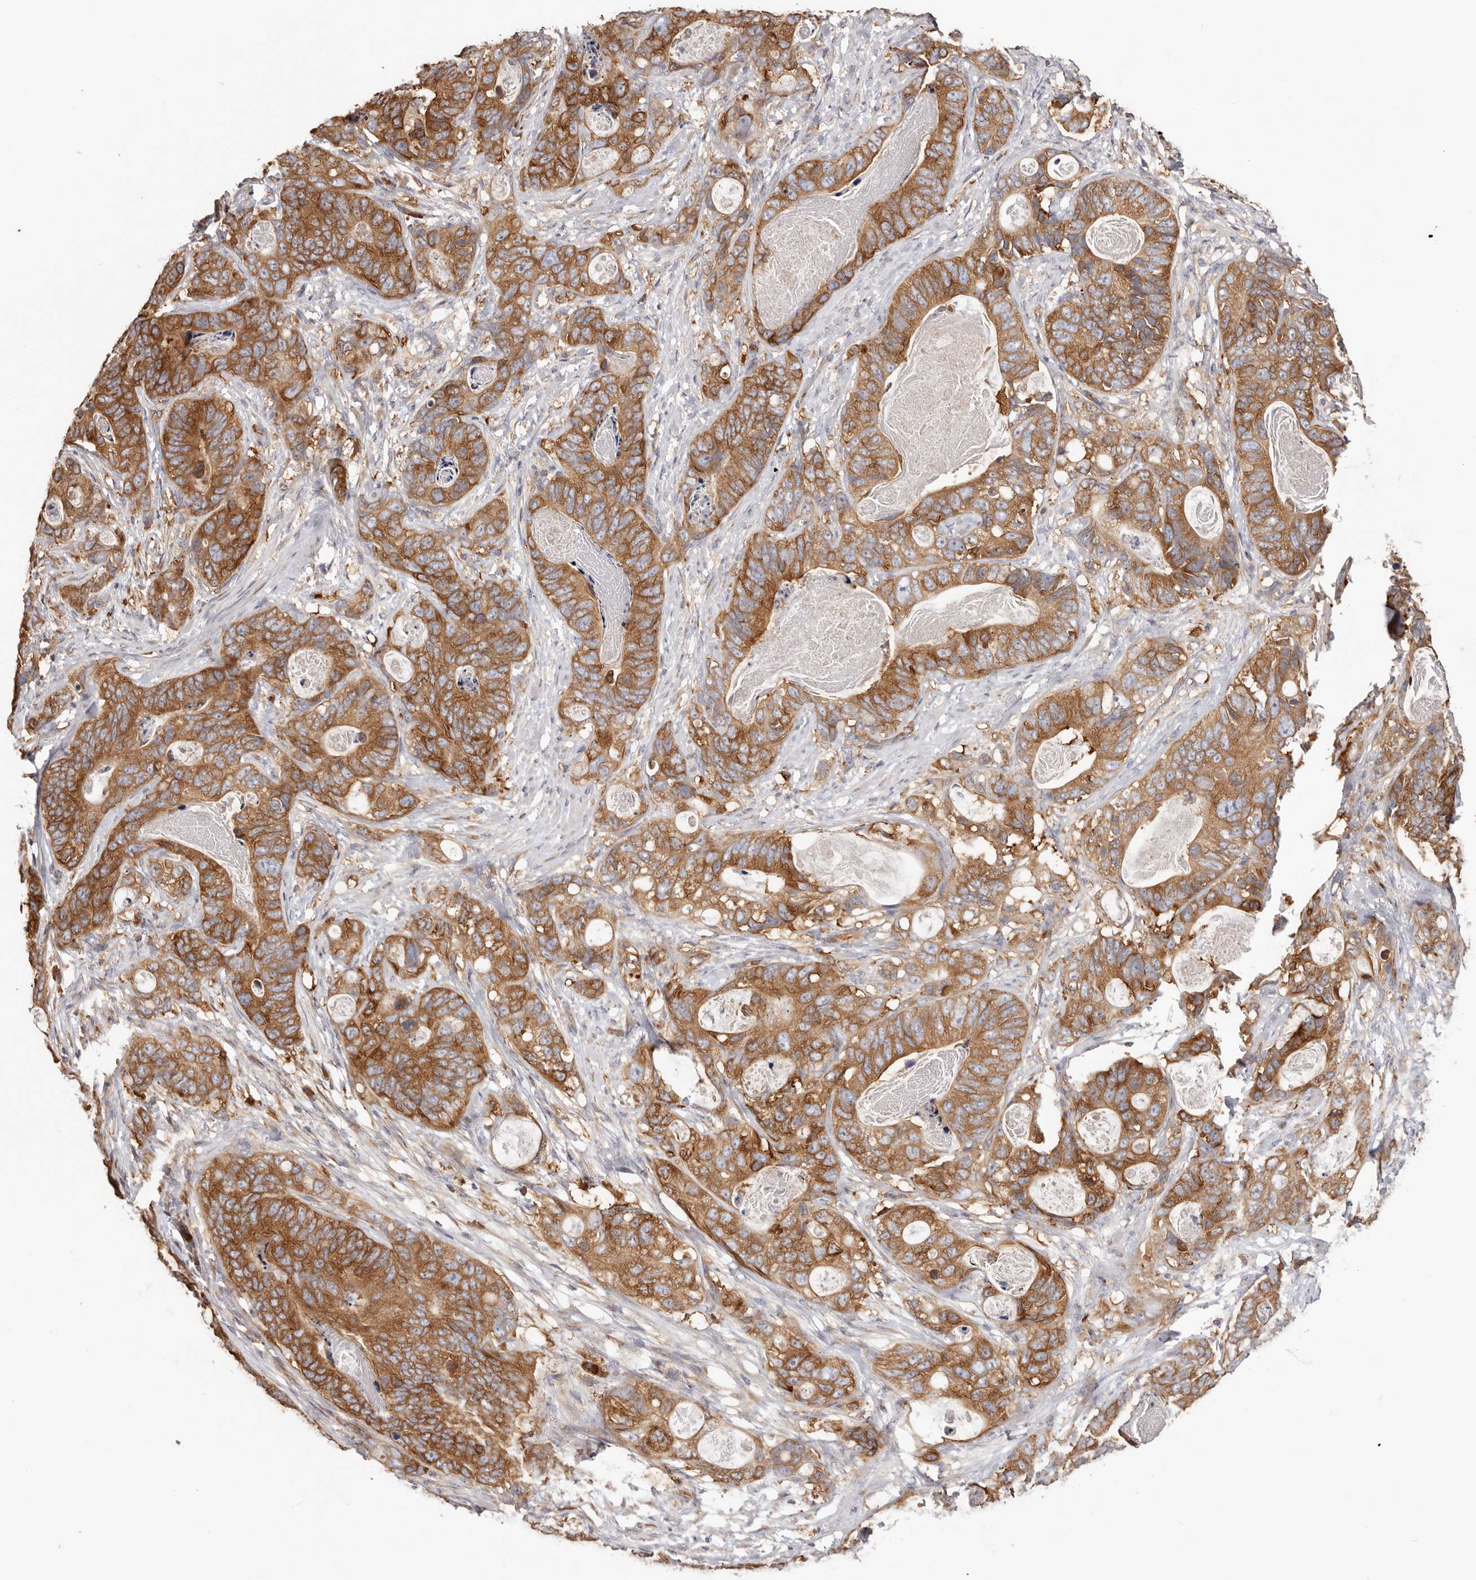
{"staining": {"intensity": "strong", "quantity": ">75%", "location": "cytoplasmic/membranous"}, "tissue": "stomach cancer", "cell_type": "Tumor cells", "image_type": "cancer", "snomed": [{"axis": "morphology", "description": "Normal tissue, NOS"}, {"axis": "morphology", "description": "Adenocarcinoma, NOS"}, {"axis": "topography", "description": "Stomach"}], "caption": "Adenocarcinoma (stomach) stained for a protein (brown) reveals strong cytoplasmic/membranous positive staining in approximately >75% of tumor cells.", "gene": "EPRS1", "patient": {"sex": "female", "age": 89}}